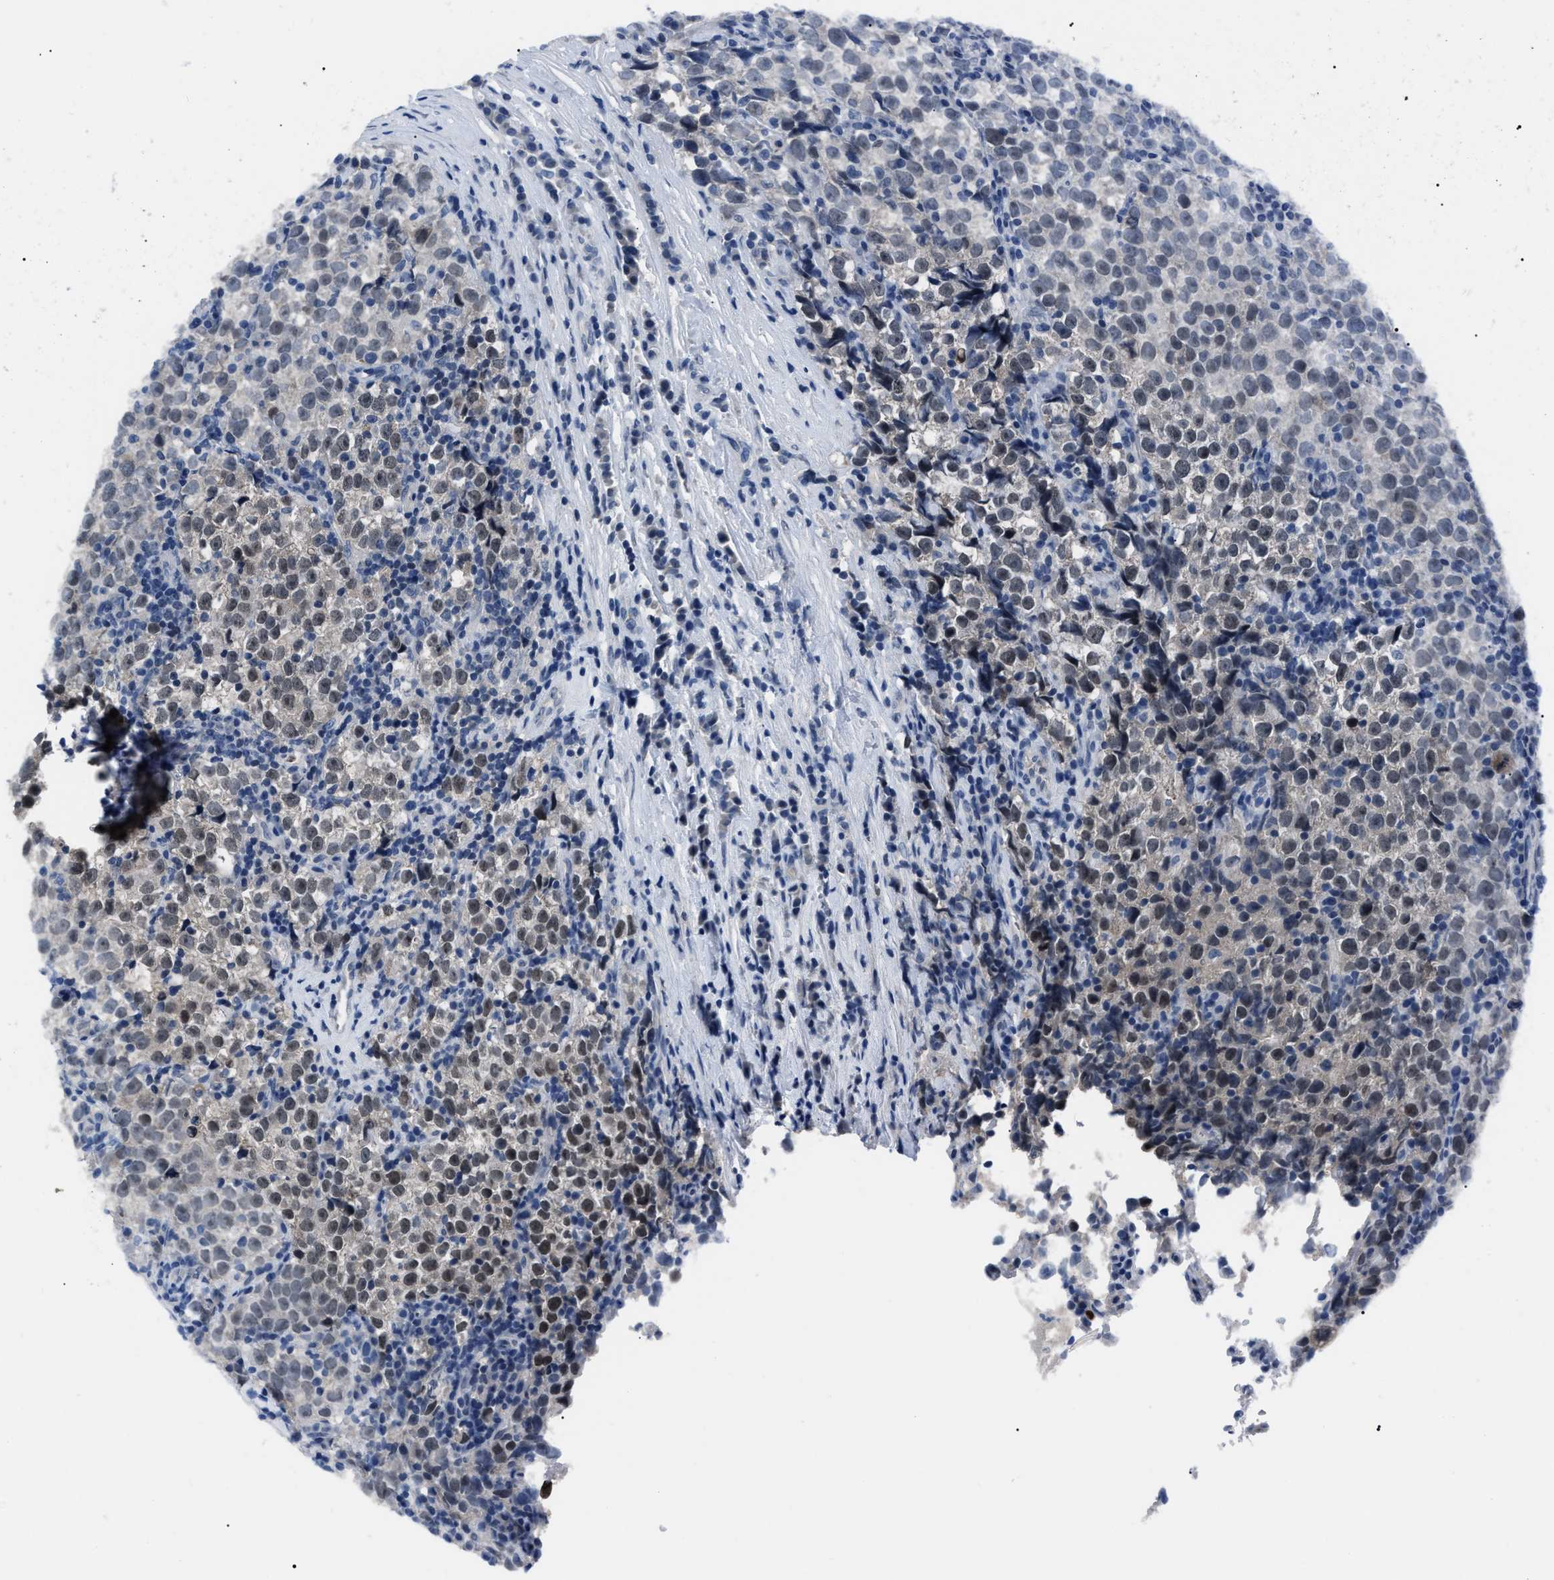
{"staining": {"intensity": "weak", "quantity": ">75%", "location": "nuclear"}, "tissue": "testis cancer", "cell_type": "Tumor cells", "image_type": "cancer", "snomed": [{"axis": "morphology", "description": "Normal tissue, NOS"}, {"axis": "morphology", "description": "Seminoma, NOS"}, {"axis": "topography", "description": "Testis"}], "caption": "A low amount of weak nuclear staining is present in approximately >75% of tumor cells in testis cancer (seminoma) tissue.", "gene": "LRWD1", "patient": {"sex": "male", "age": 43}}